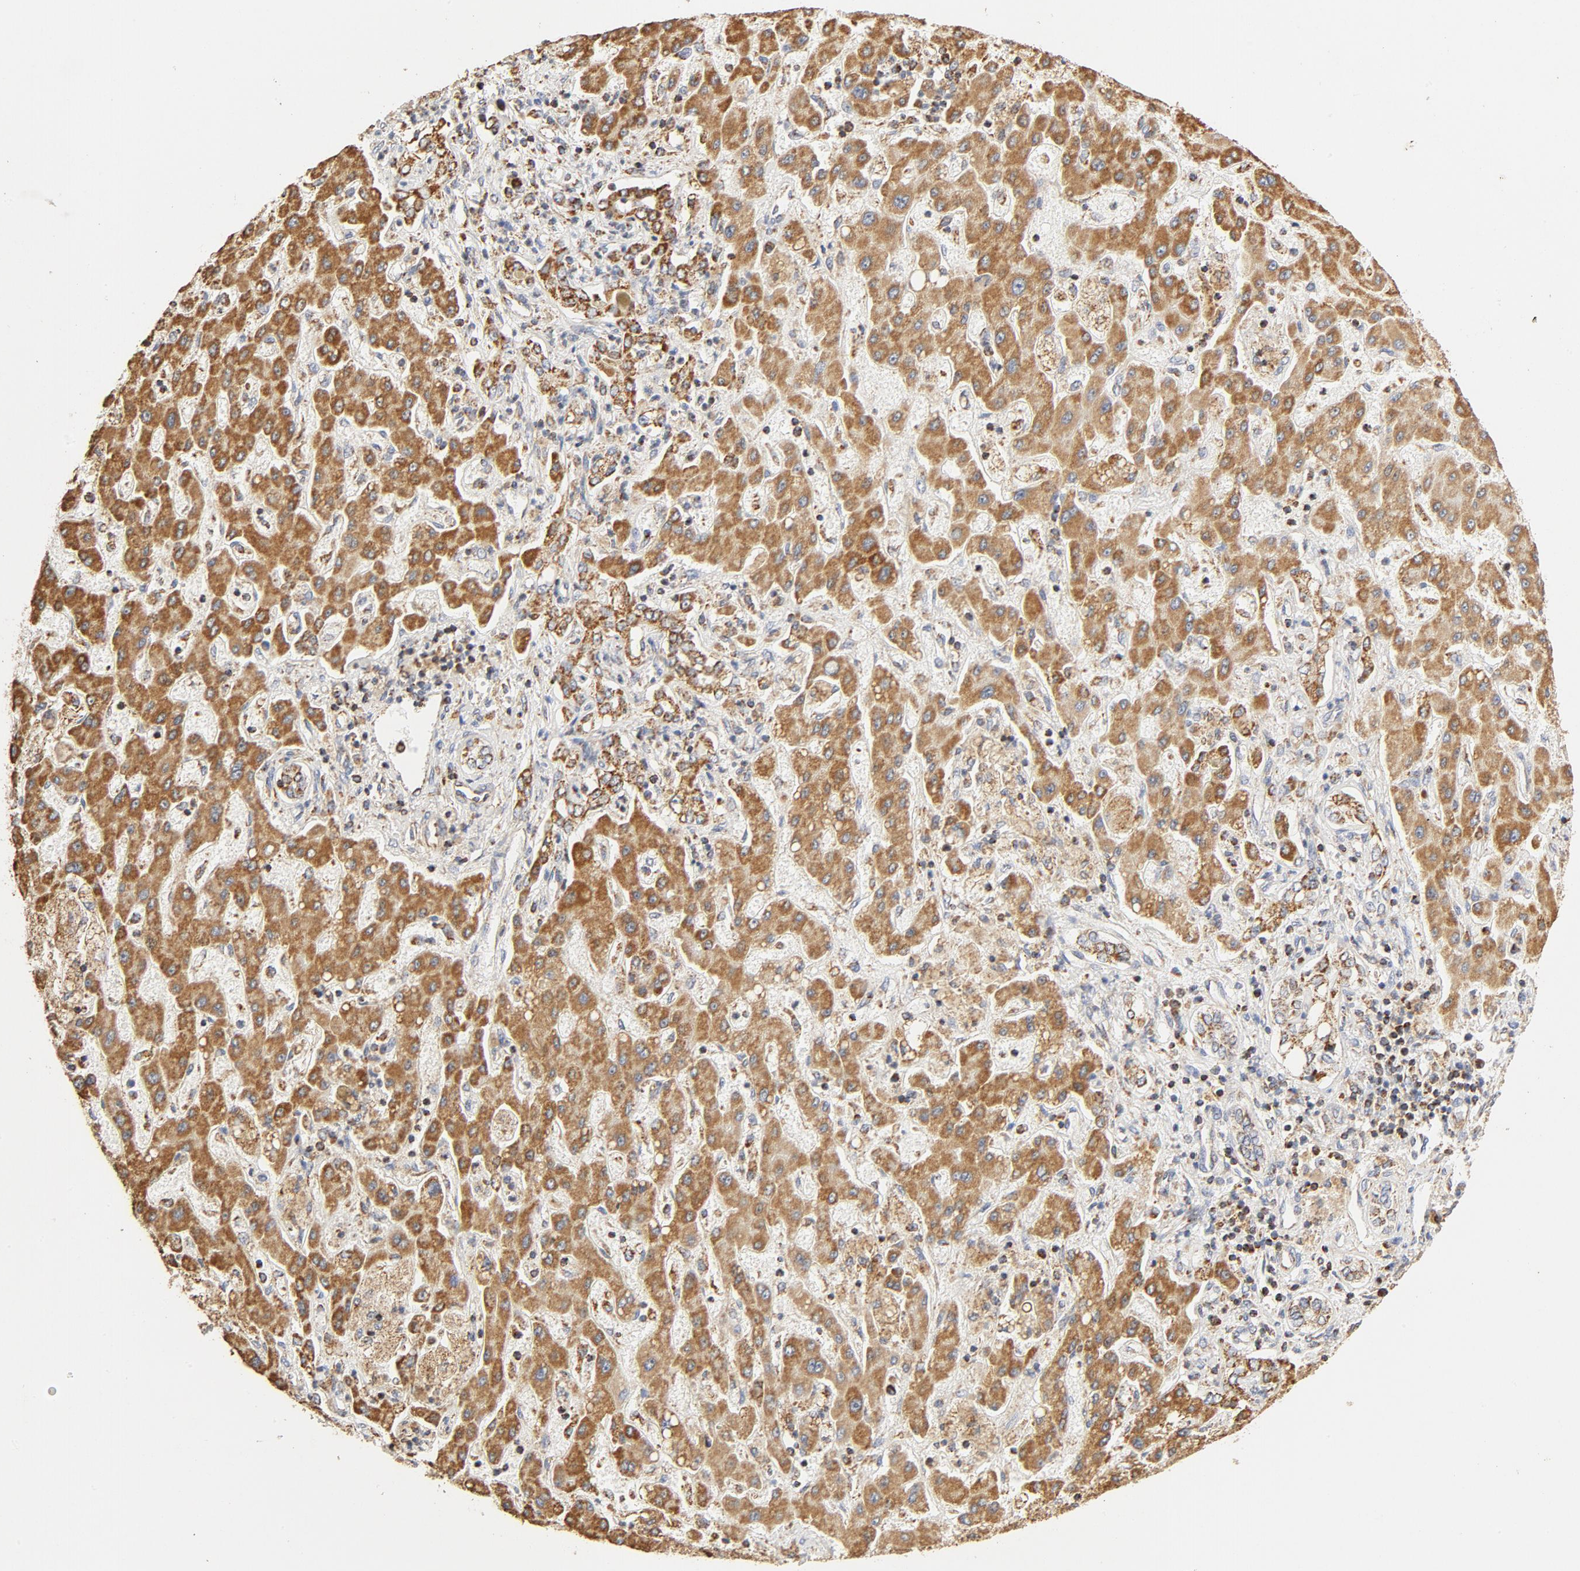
{"staining": {"intensity": "moderate", "quantity": ">75%", "location": "cytoplasmic/membranous"}, "tissue": "liver cancer", "cell_type": "Tumor cells", "image_type": "cancer", "snomed": [{"axis": "morphology", "description": "Cholangiocarcinoma"}, {"axis": "topography", "description": "Liver"}], "caption": "Human liver cancer stained with a brown dye reveals moderate cytoplasmic/membranous positive expression in about >75% of tumor cells.", "gene": "COX4I1", "patient": {"sex": "male", "age": 50}}